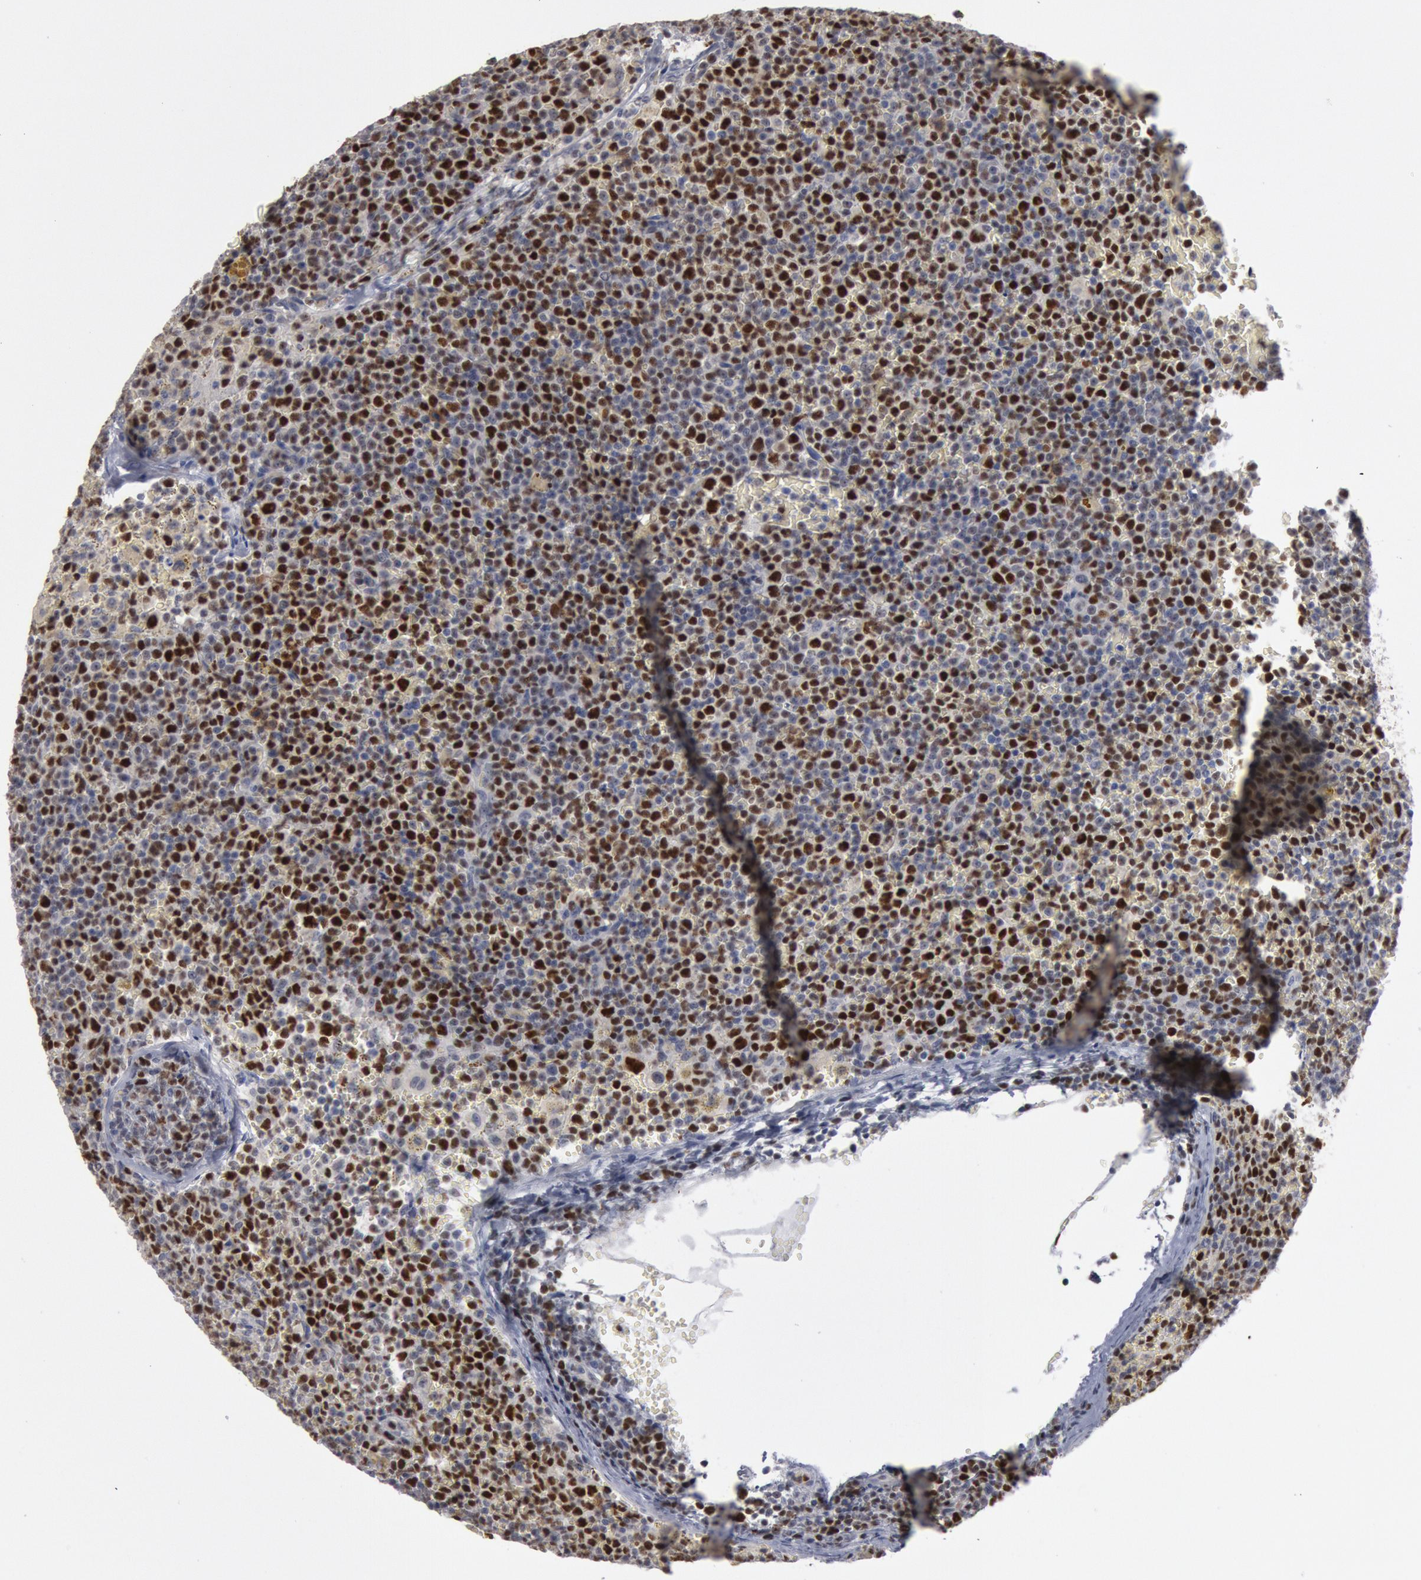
{"staining": {"intensity": "strong", "quantity": ">75%", "location": "nuclear"}, "tissue": "lymphoma", "cell_type": "Tumor cells", "image_type": "cancer", "snomed": [{"axis": "morphology", "description": "Malignant lymphoma, non-Hodgkin's type, Low grade"}, {"axis": "topography", "description": "Lymph node"}], "caption": "The micrograph demonstrates staining of lymphoma, revealing strong nuclear protein staining (brown color) within tumor cells.", "gene": "WDHD1", "patient": {"sex": "male", "age": 50}}